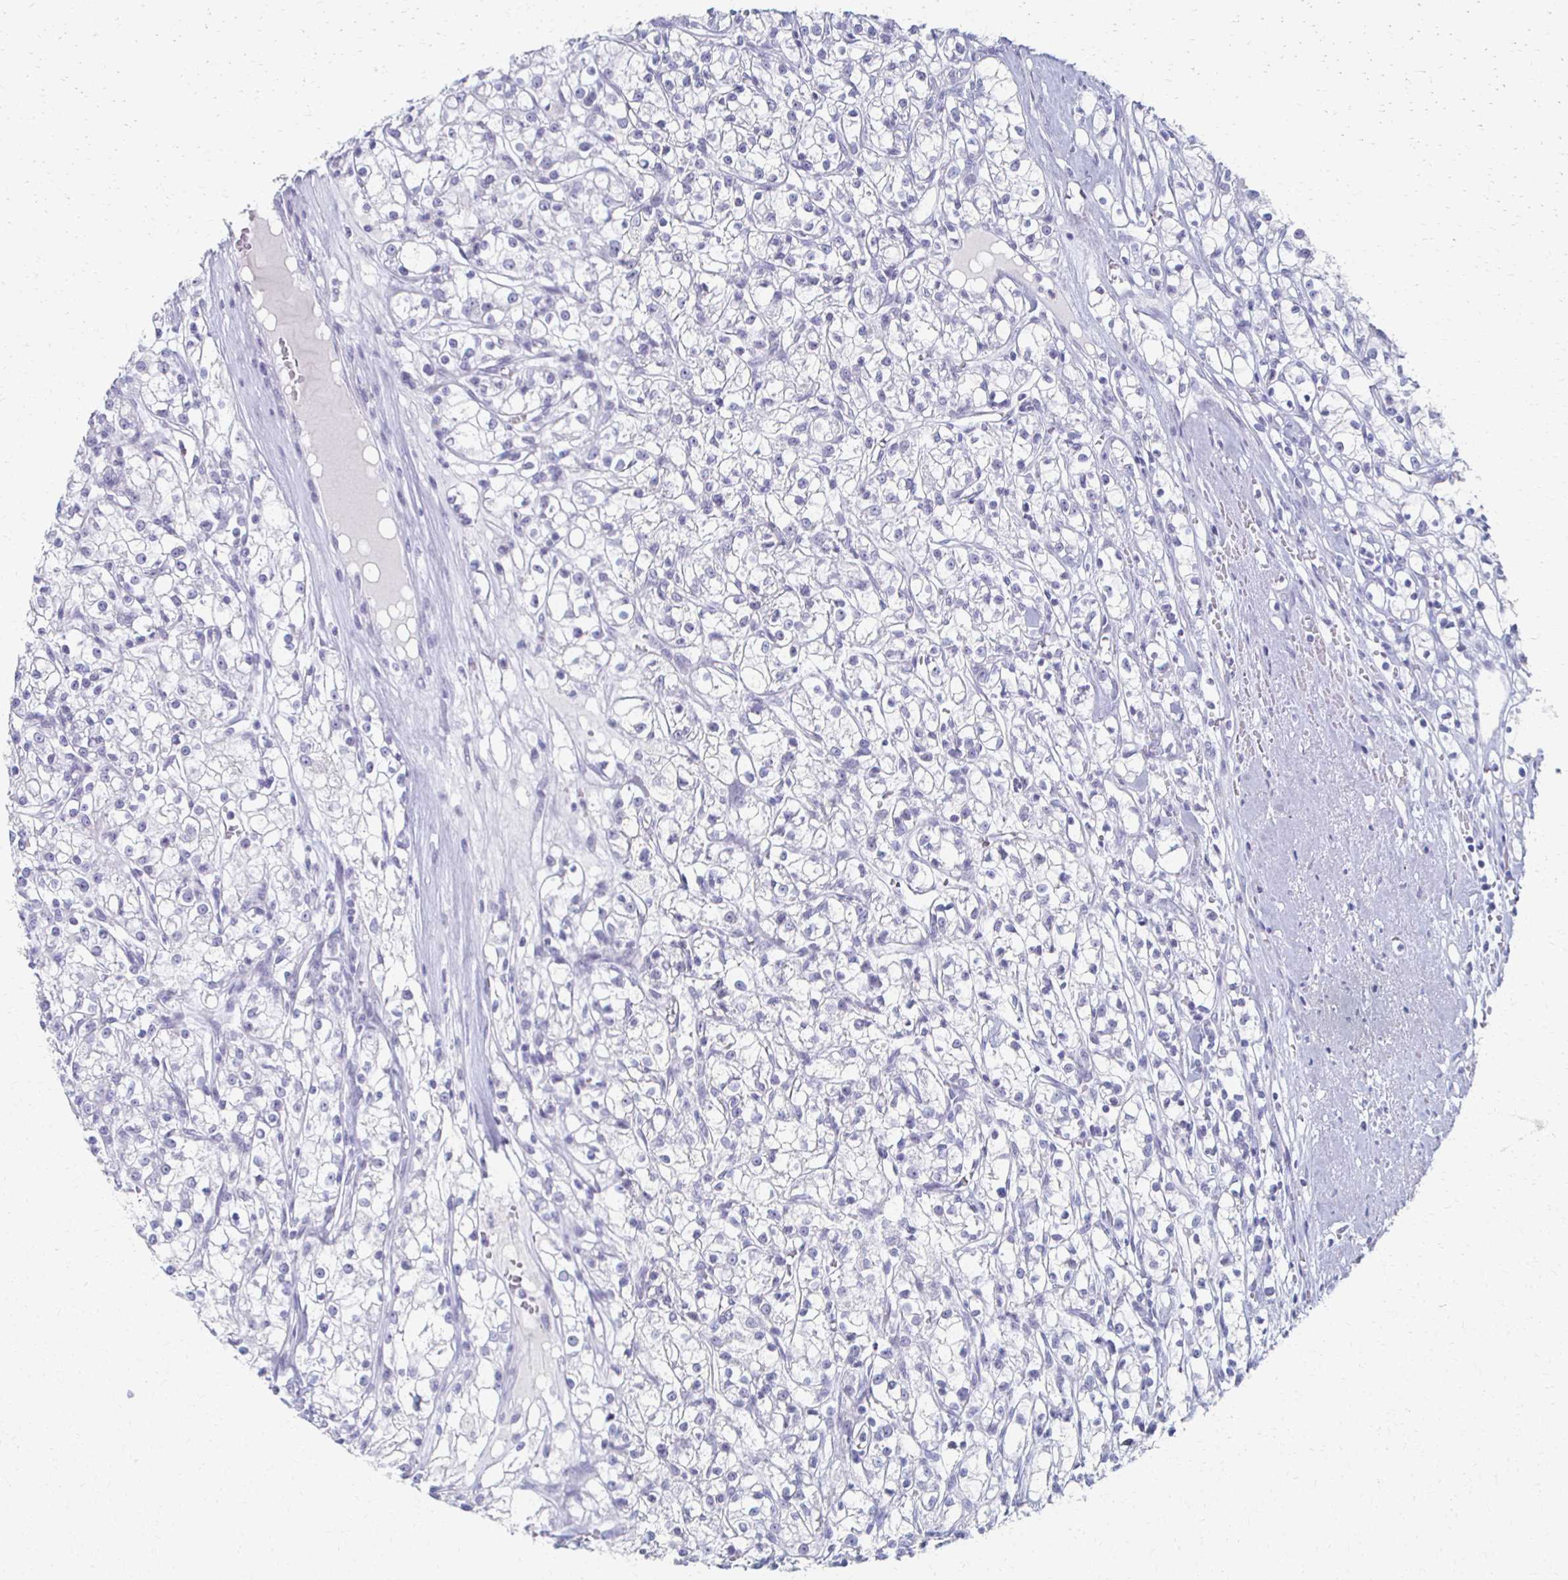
{"staining": {"intensity": "negative", "quantity": "none", "location": "none"}, "tissue": "renal cancer", "cell_type": "Tumor cells", "image_type": "cancer", "snomed": [{"axis": "morphology", "description": "Adenocarcinoma, NOS"}, {"axis": "topography", "description": "Kidney"}], "caption": "An immunohistochemistry (IHC) photomicrograph of renal cancer (adenocarcinoma) is shown. There is no staining in tumor cells of renal cancer (adenocarcinoma). The staining was performed using DAB to visualize the protein expression in brown, while the nuclei were stained in blue with hematoxylin (Magnification: 20x).", "gene": "CXCR2", "patient": {"sex": "female", "age": 59}}